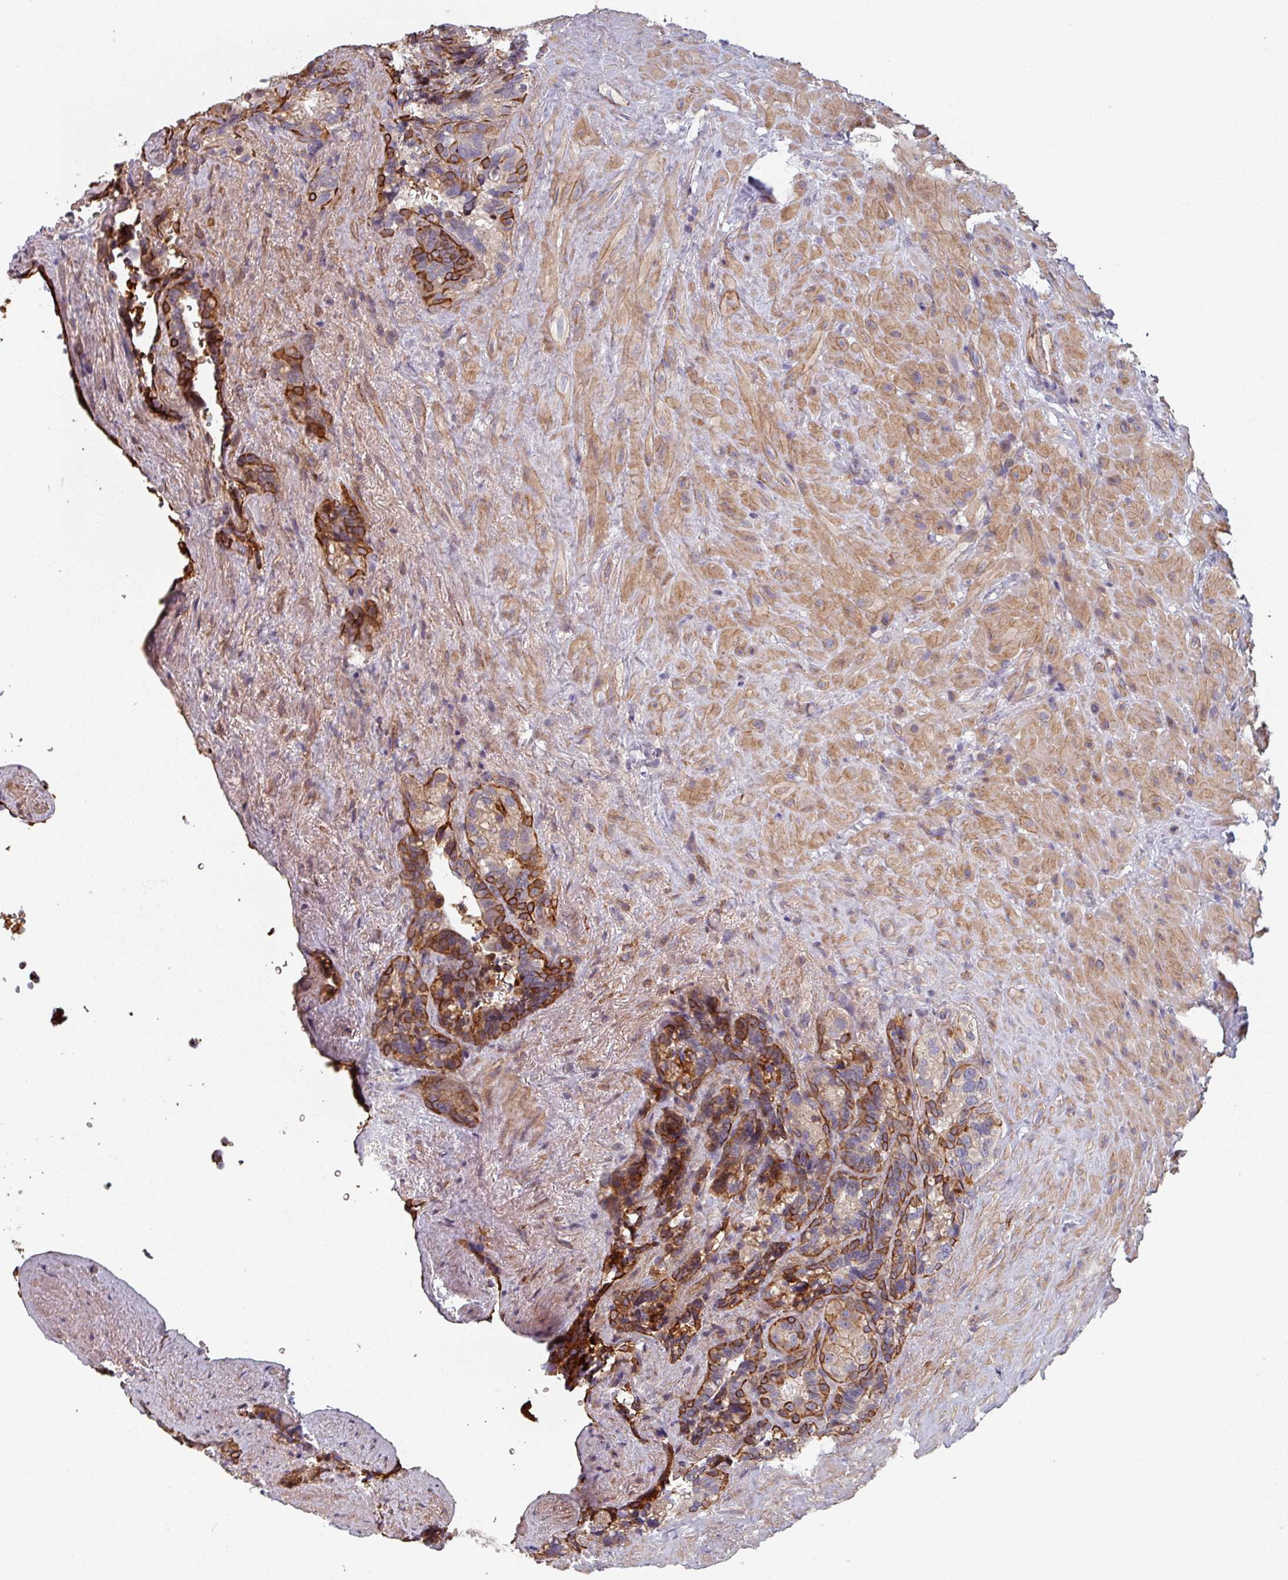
{"staining": {"intensity": "strong", "quantity": "25%-75%", "location": "cytoplasmic/membranous"}, "tissue": "seminal vesicle", "cell_type": "Glandular cells", "image_type": "normal", "snomed": [{"axis": "morphology", "description": "Normal tissue, NOS"}, {"axis": "topography", "description": "Seminal veicle"}], "caption": "Protein expression analysis of unremarkable human seminal vesicle reveals strong cytoplasmic/membranous positivity in approximately 25%-75% of glandular cells. The staining is performed using DAB (3,3'-diaminobenzidine) brown chromogen to label protein expression. The nuclei are counter-stained blue using hematoxylin.", "gene": "C4BPB", "patient": {"sex": "male", "age": 62}}